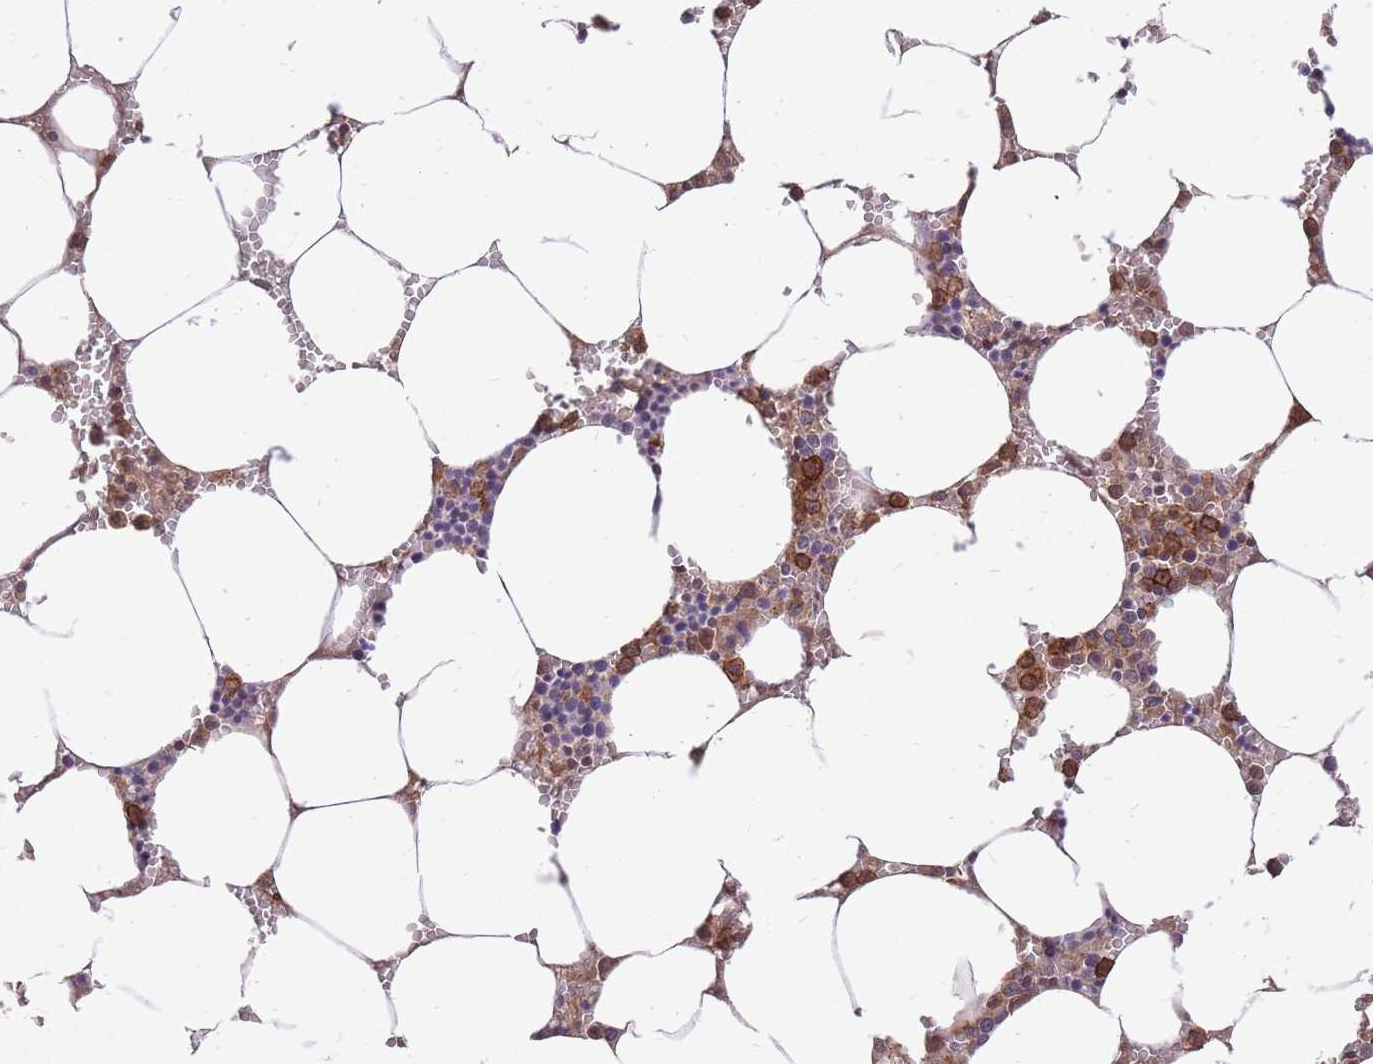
{"staining": {"intensity": "strong", "quantity": "25%-75%", "location": "cytoplasmic/membranous"}, "tissue": "bone marrow", "cell_type": "Hematopoietic cells", "image_type": "normal", "snomed": [{"axis": "morphology", "description": "Normal tissue, NOS"}, {"axis": "topography", "description": "Bone marrow"}], "caption": "Strong cytoplasmic/membranous staining for a protein is identified in approximately 25%-75% of hematopoietic cells of unremarkable bone marrow using immunohistochemistry.", "gene": "IGF2BP2", "patient": {"sex": "male", "age": 70}}